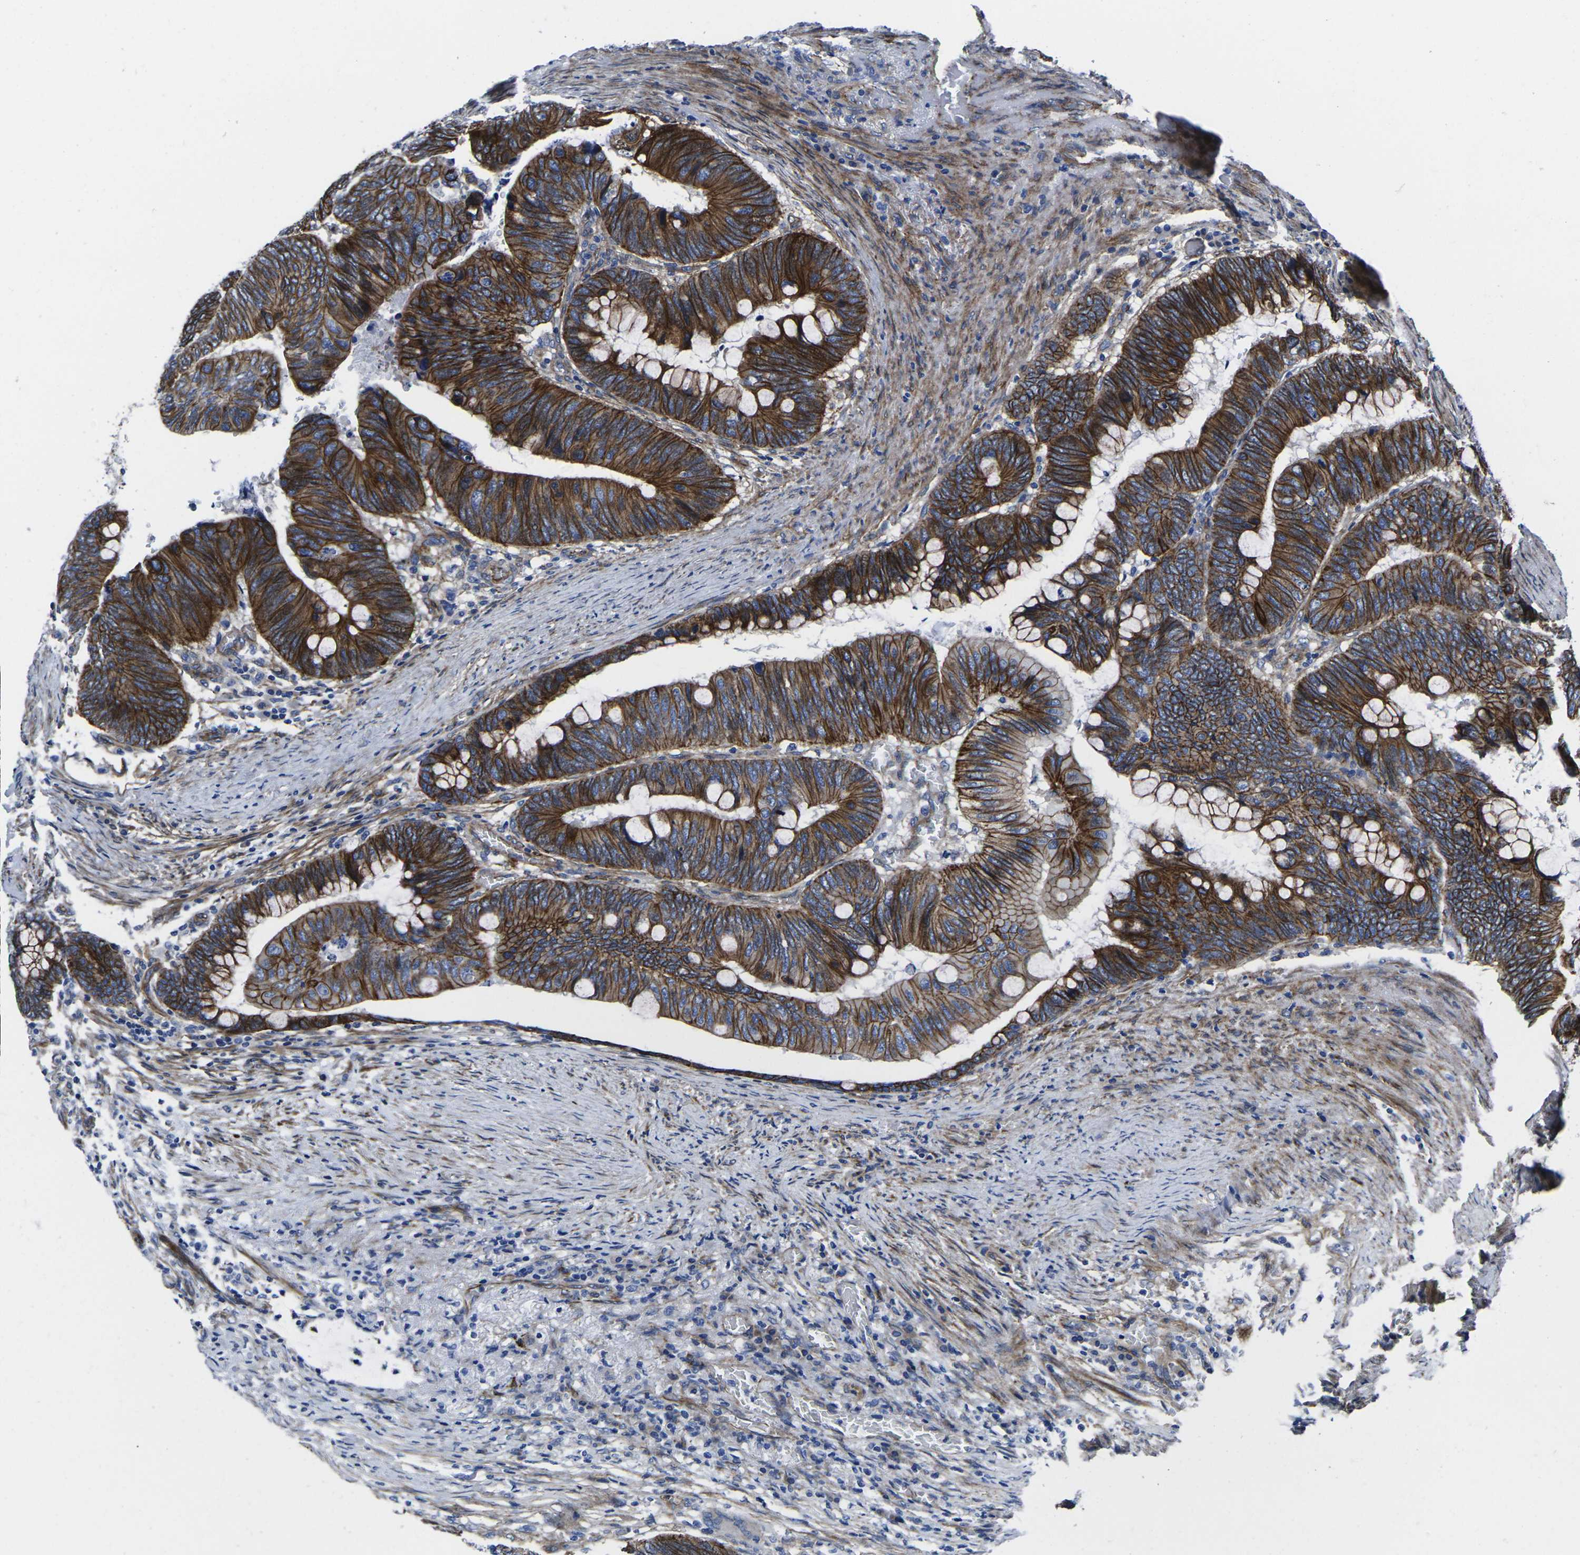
{"staining": {"intensity": "strong", "quantity": ">75%", "location": "cytoplasmic/membranous"}, "tissue": "colorectal cancer", "cell_type": "Tumor cells", "image_type": "cancer", "snomed": [{"axis": "morphology", "description": "Normal tissue, NOS"}, {"axis": "morphology", "description": "Adenocarcinoma, NOS"}, {"axis": "topography", "description": "Rectum"}], "caption": "The immunohistochemical stain labels strong cytoplasmic/membranous expression in tumor cells of adenocarcinoma (colorectal) tissue.", "gene": "NUMB", "patient": {"sex": "male", "age": 92}}